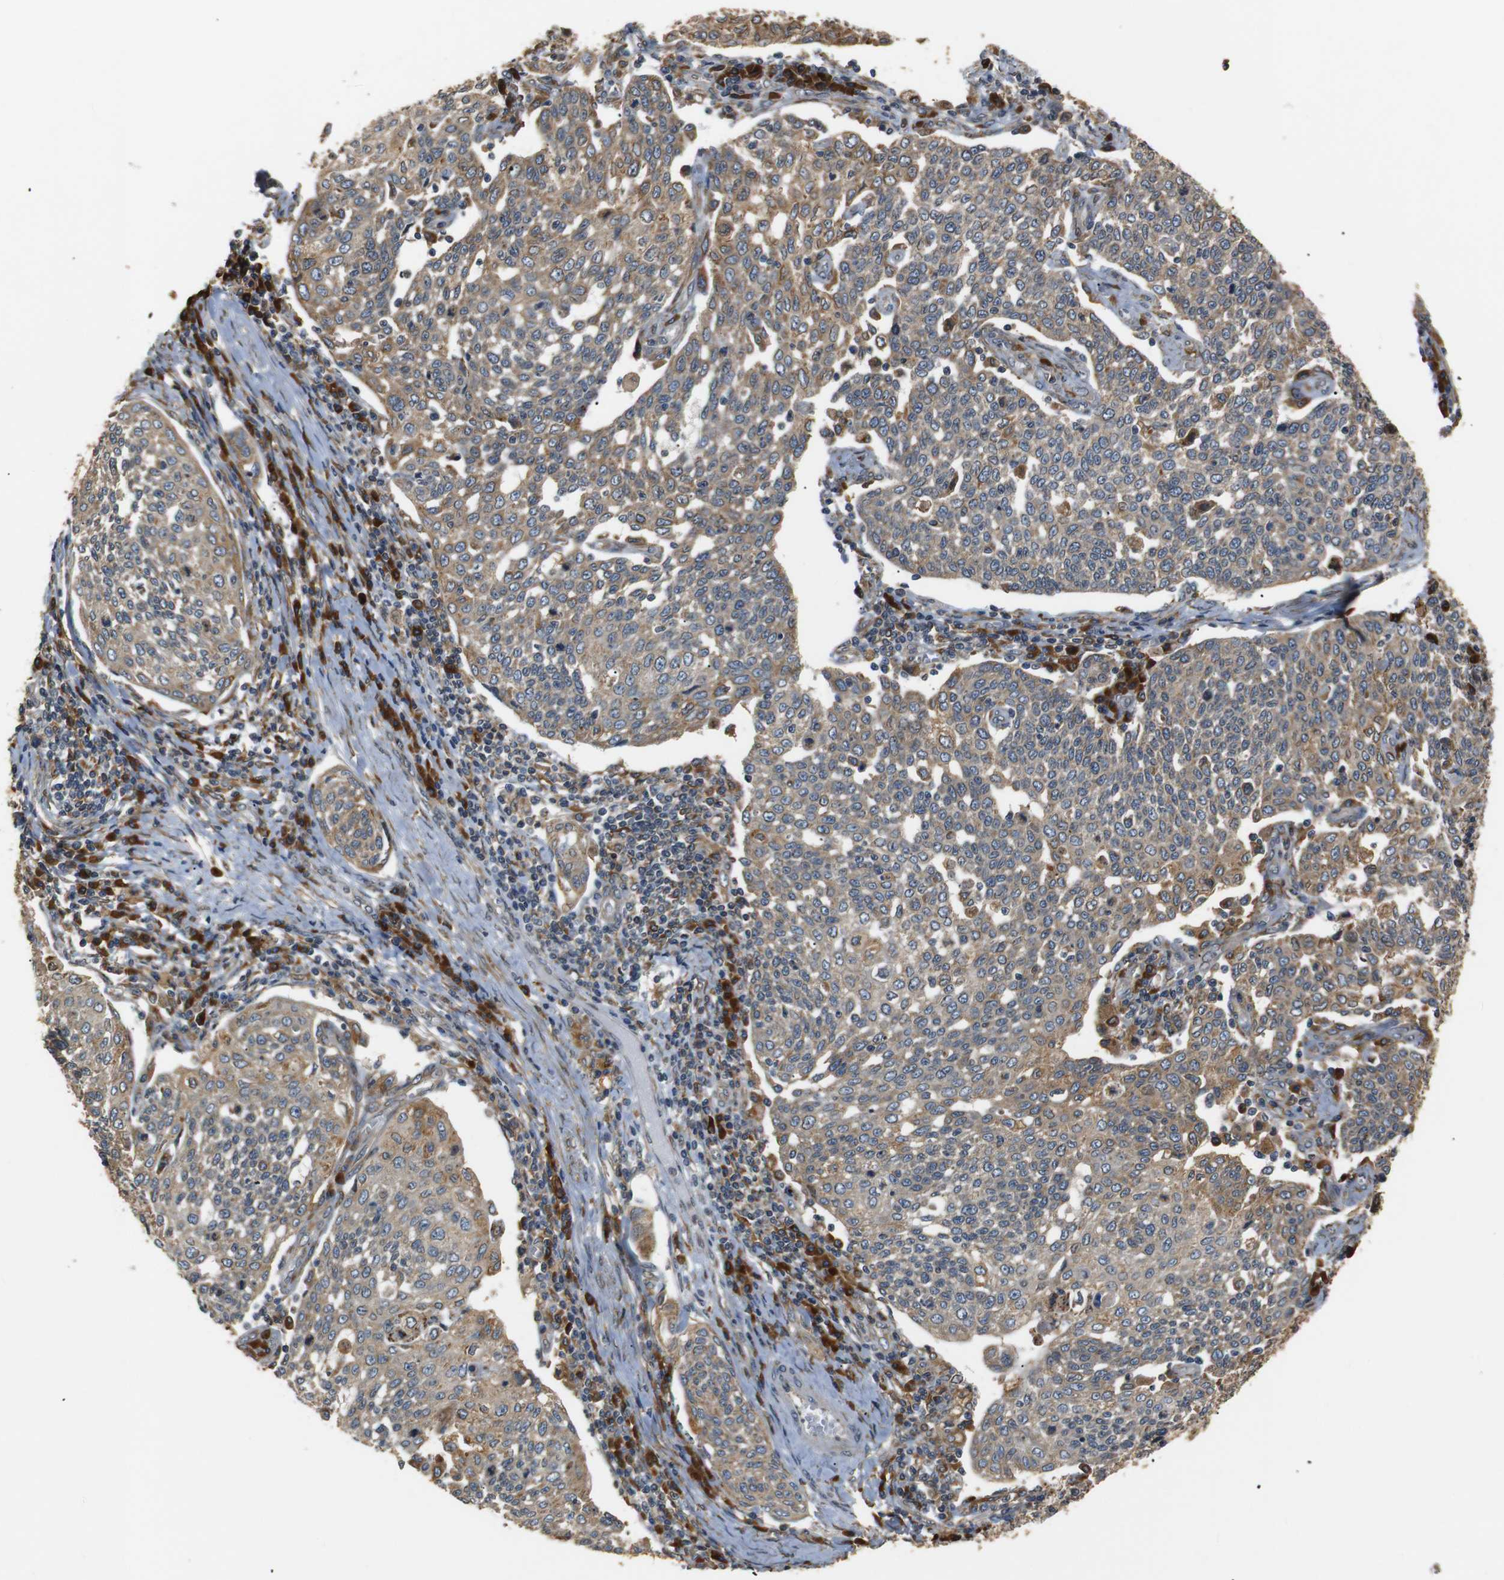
{"staining": {"intensity": "moderate", "quantity": ">75%", "location": "cytoplasmic/membranous"}, "tissue": "cervical cancer", "cell_type": "Tumor cells", "image_type": "cancer", "snomed": [{"axis": "morphology", "description": "Squamous cell carcinoma, NOS"}, {"axis": "topography", "description": "Cervix"}], "caption": "A brown stain labels moderate cytoplasmic/membranous positivity of a protein in human cervical cancer tumor cells. The staining was performed using DAB (3,3'-diaminobenzidine), with brown indicating positive protein expression. Nuclei are stained blue with hematoxylin.", "gene": "TMED2", "patient": {"sex": "female", "age": 34}}